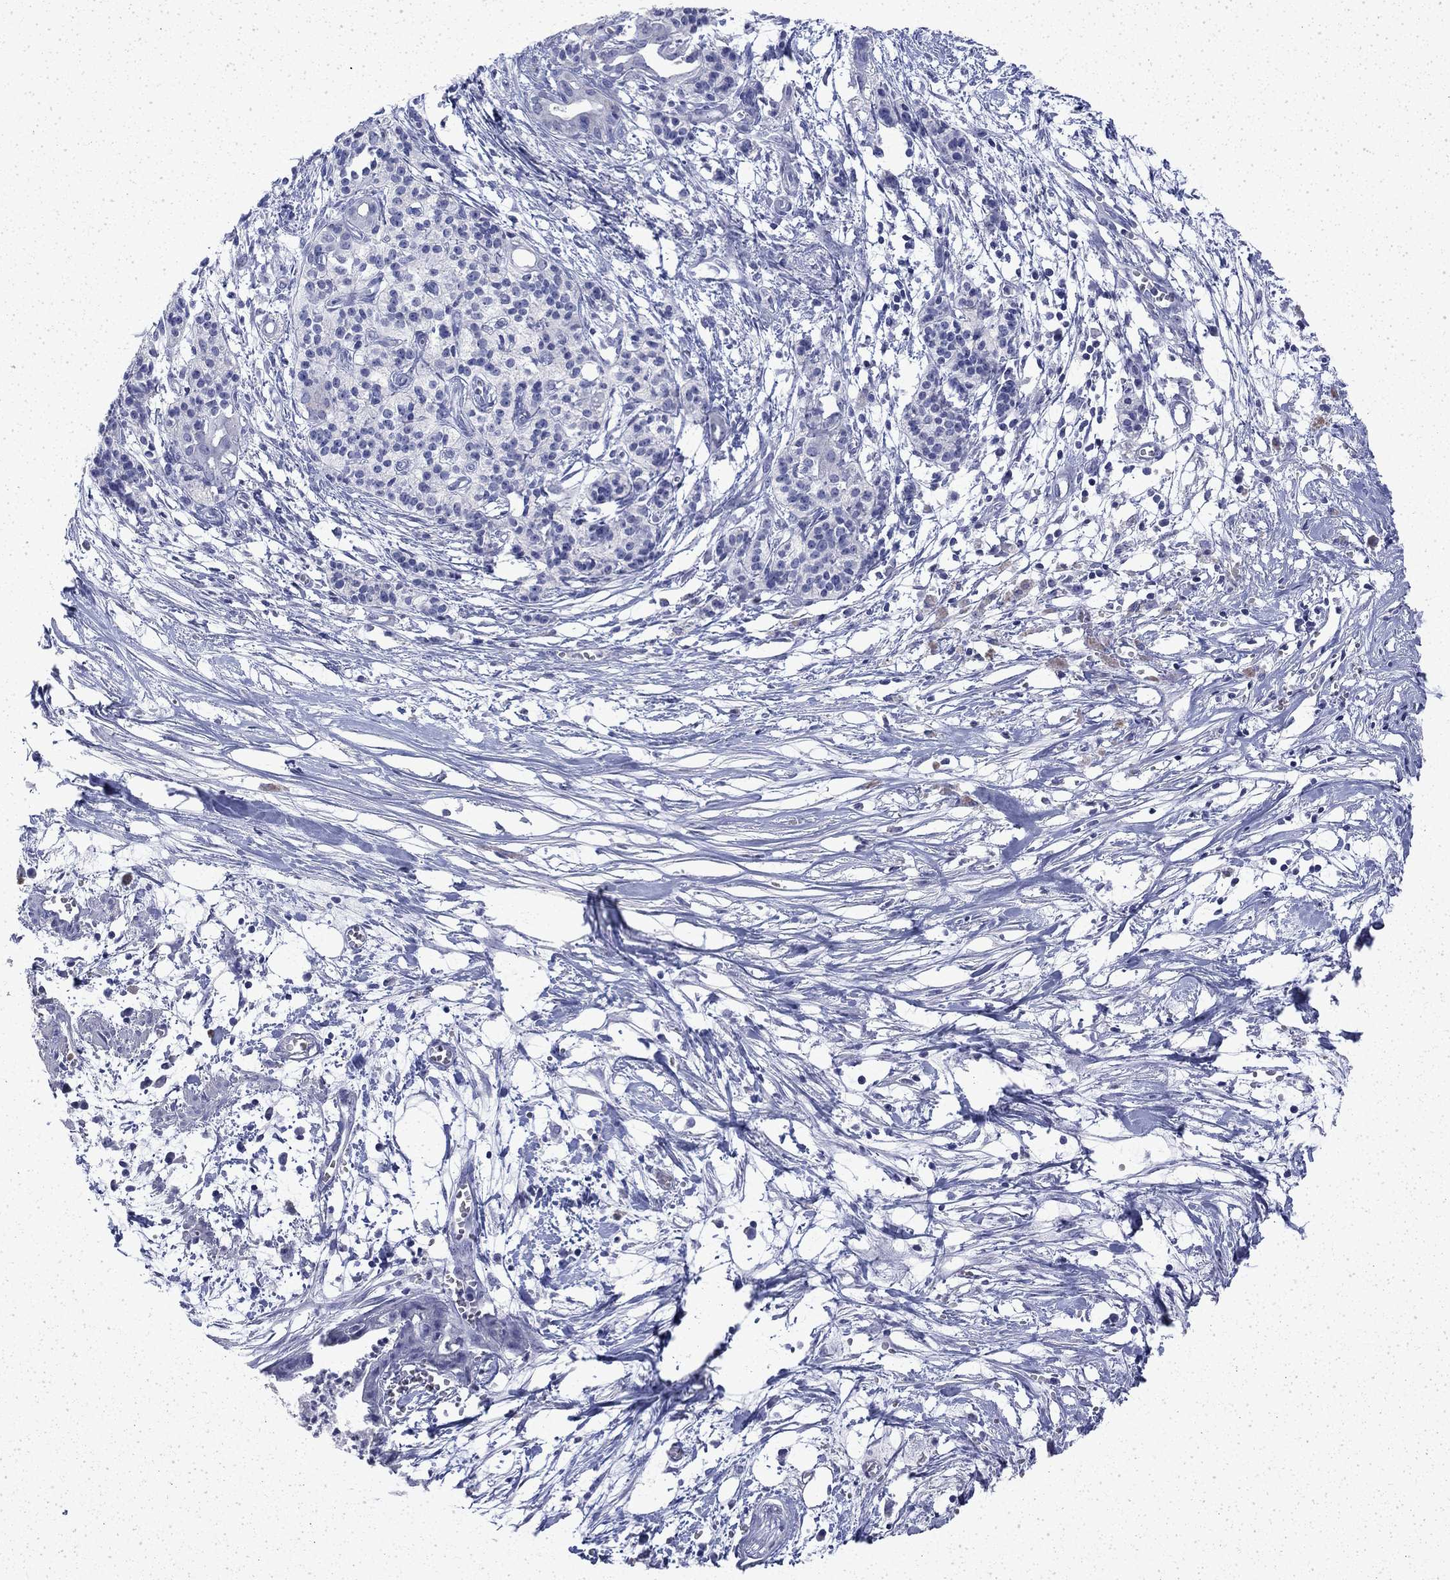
{"staining": {"intensity": "negative", "quantity": "none", "location": "none"}, "tissue": "pancreatic cancer", "cell_type": "Tumor cells", "image_type": "cancer", "snomed": [{"axis": "morphology", "description": "Normal tissue, NOS"}, {"axis": "morphology", "description": "Adenocarcinoma, NOS"}, {"axis": "topography", "description": "Pancreas"}], "caption": "High power microscopy photomicrograph of an immunohistochemistry photomicrograph of pancreatic adenocarcinoma, revealing no significant staining in tumor cells. (DAB immunohistochemistry (IHC), high magnification).", "gene": "ENPP6", "patient": {"sex": "female", "age": 58}}